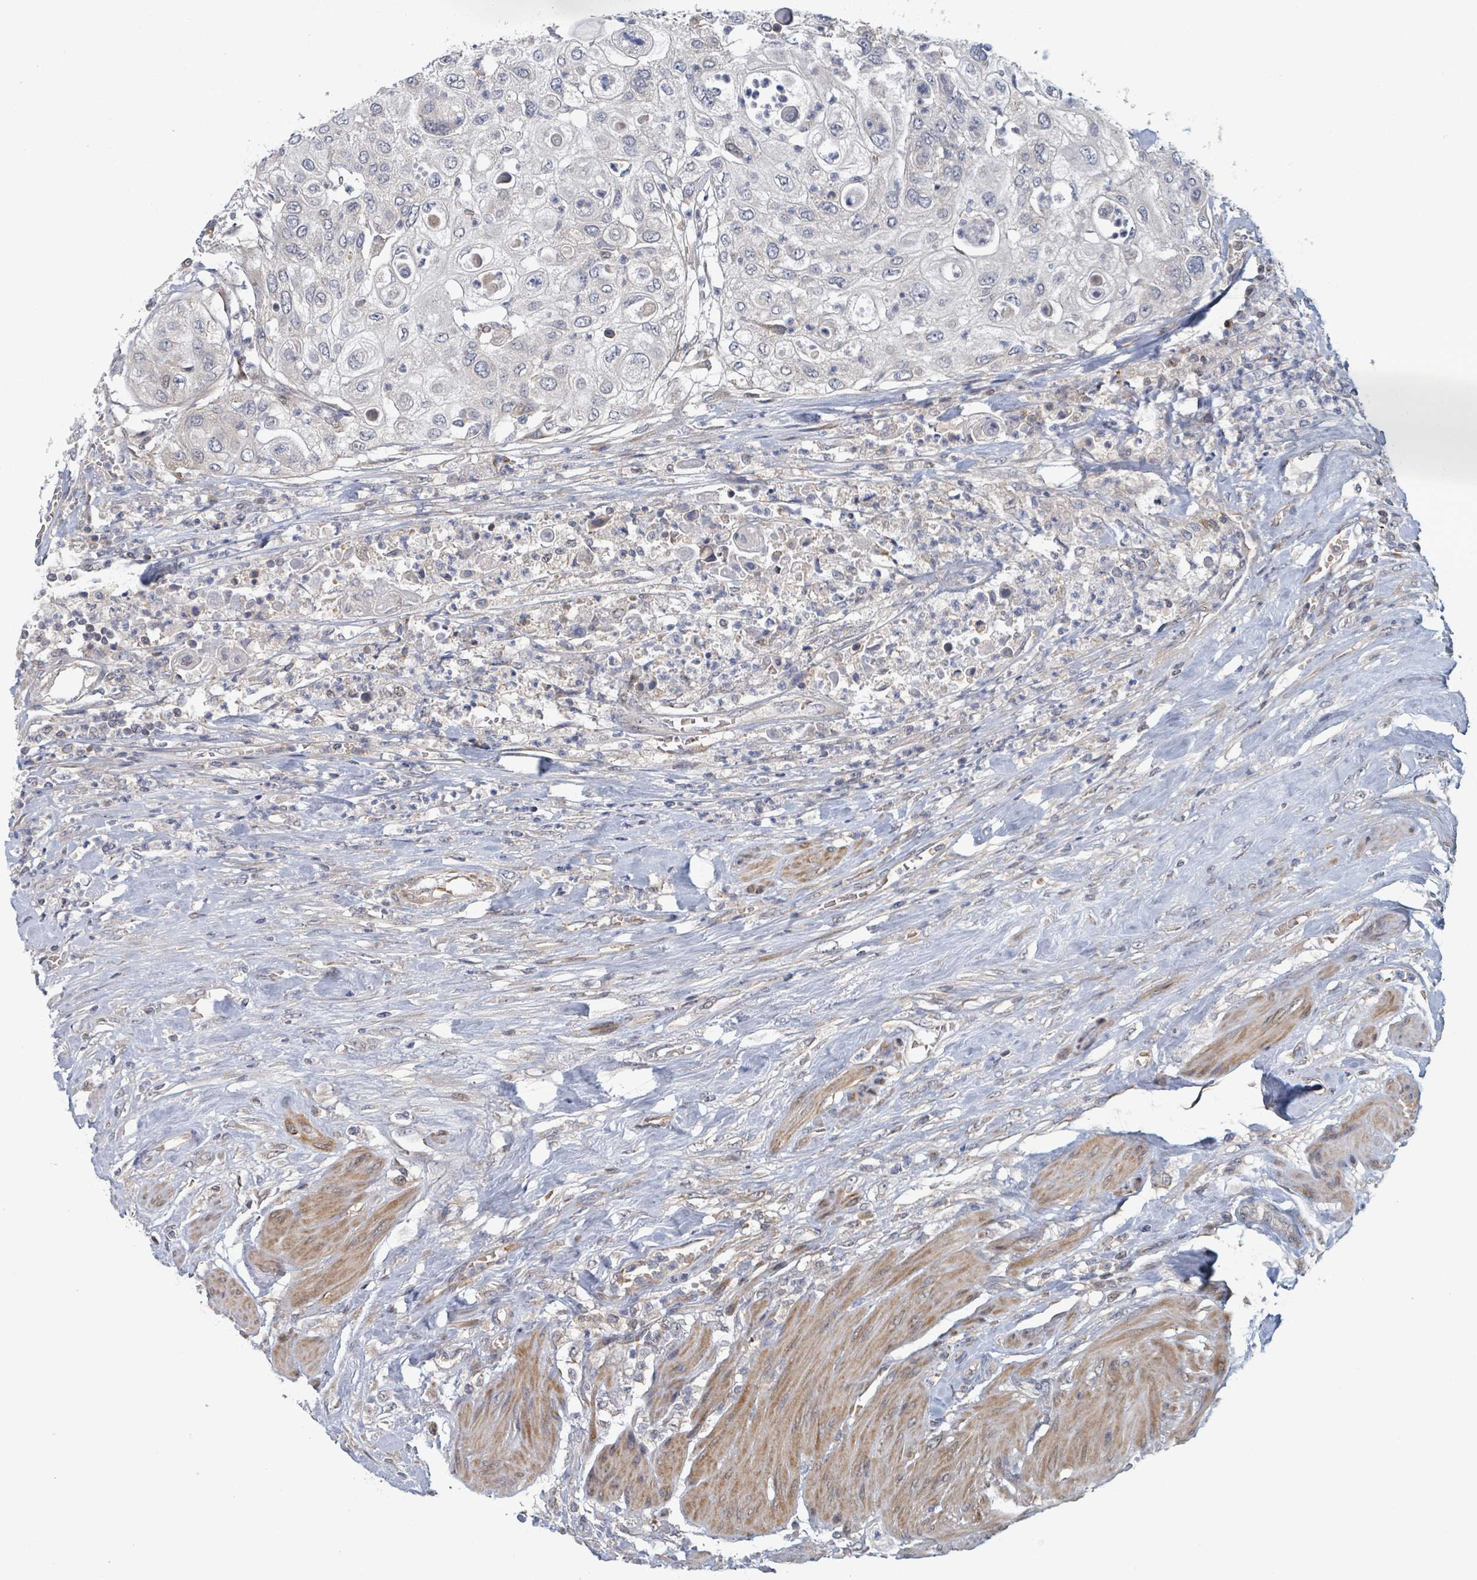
{"staining": {"intensity": "negative", "quantity": "none", "location": "none"}, "tissue": "urothelial cancer", "cell_type": "Tumor cells", "image_type": "cancer", "snomed": [{"axis": "morphology", "description": "Urothelial carcinoma, High grade"}, {"axis": "topography", "description": "Urinary bladder"}], "caption": "Immunohistochemistry histopathology image of urothelial cancer stained for a protein (brown), which reveals no staining in tumor cells.", "gene": "HIVEP1", "patient": {"sex": "female", "age": 79}}